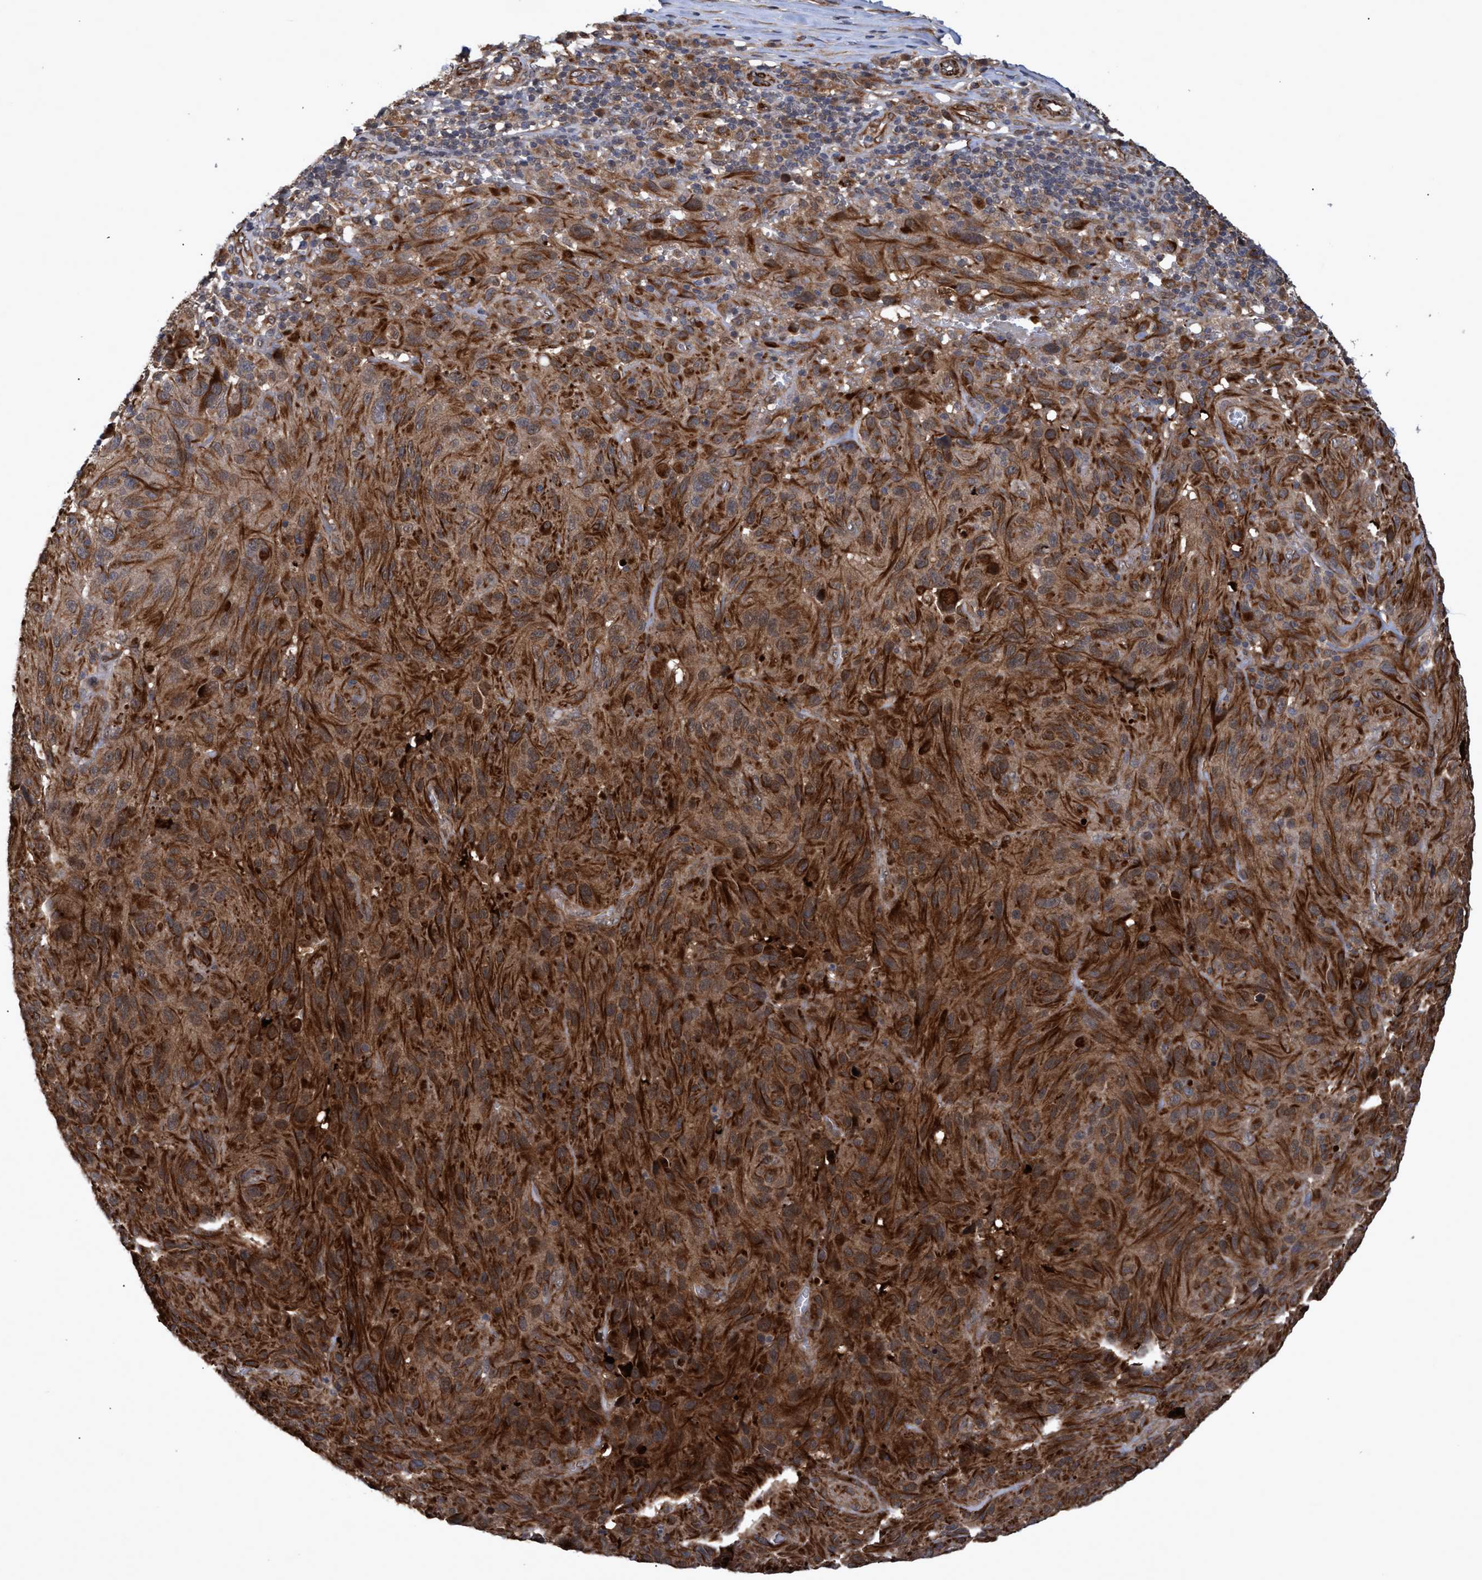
{"staining": {"intensity": "strong", "quantity": ">75%", "location": "cytoplasmic/membranous"}, "tissue": "melanoma", "cell_type": "Tumor cells", "image_type": "cancer", "snomed": [{"axis": "morphology", "description": "Malignant melanoma, NOS"}, {"axis": "topography", "description": "Skin"}], "caption": "This is an image of immunohistochemistry staining of malignant melanoma, which shows strong positivity in the cytoplasmic/membranous of tumor cells.", "gene": "PSMB6", "patient": {"sex": "male", "age": 66}}